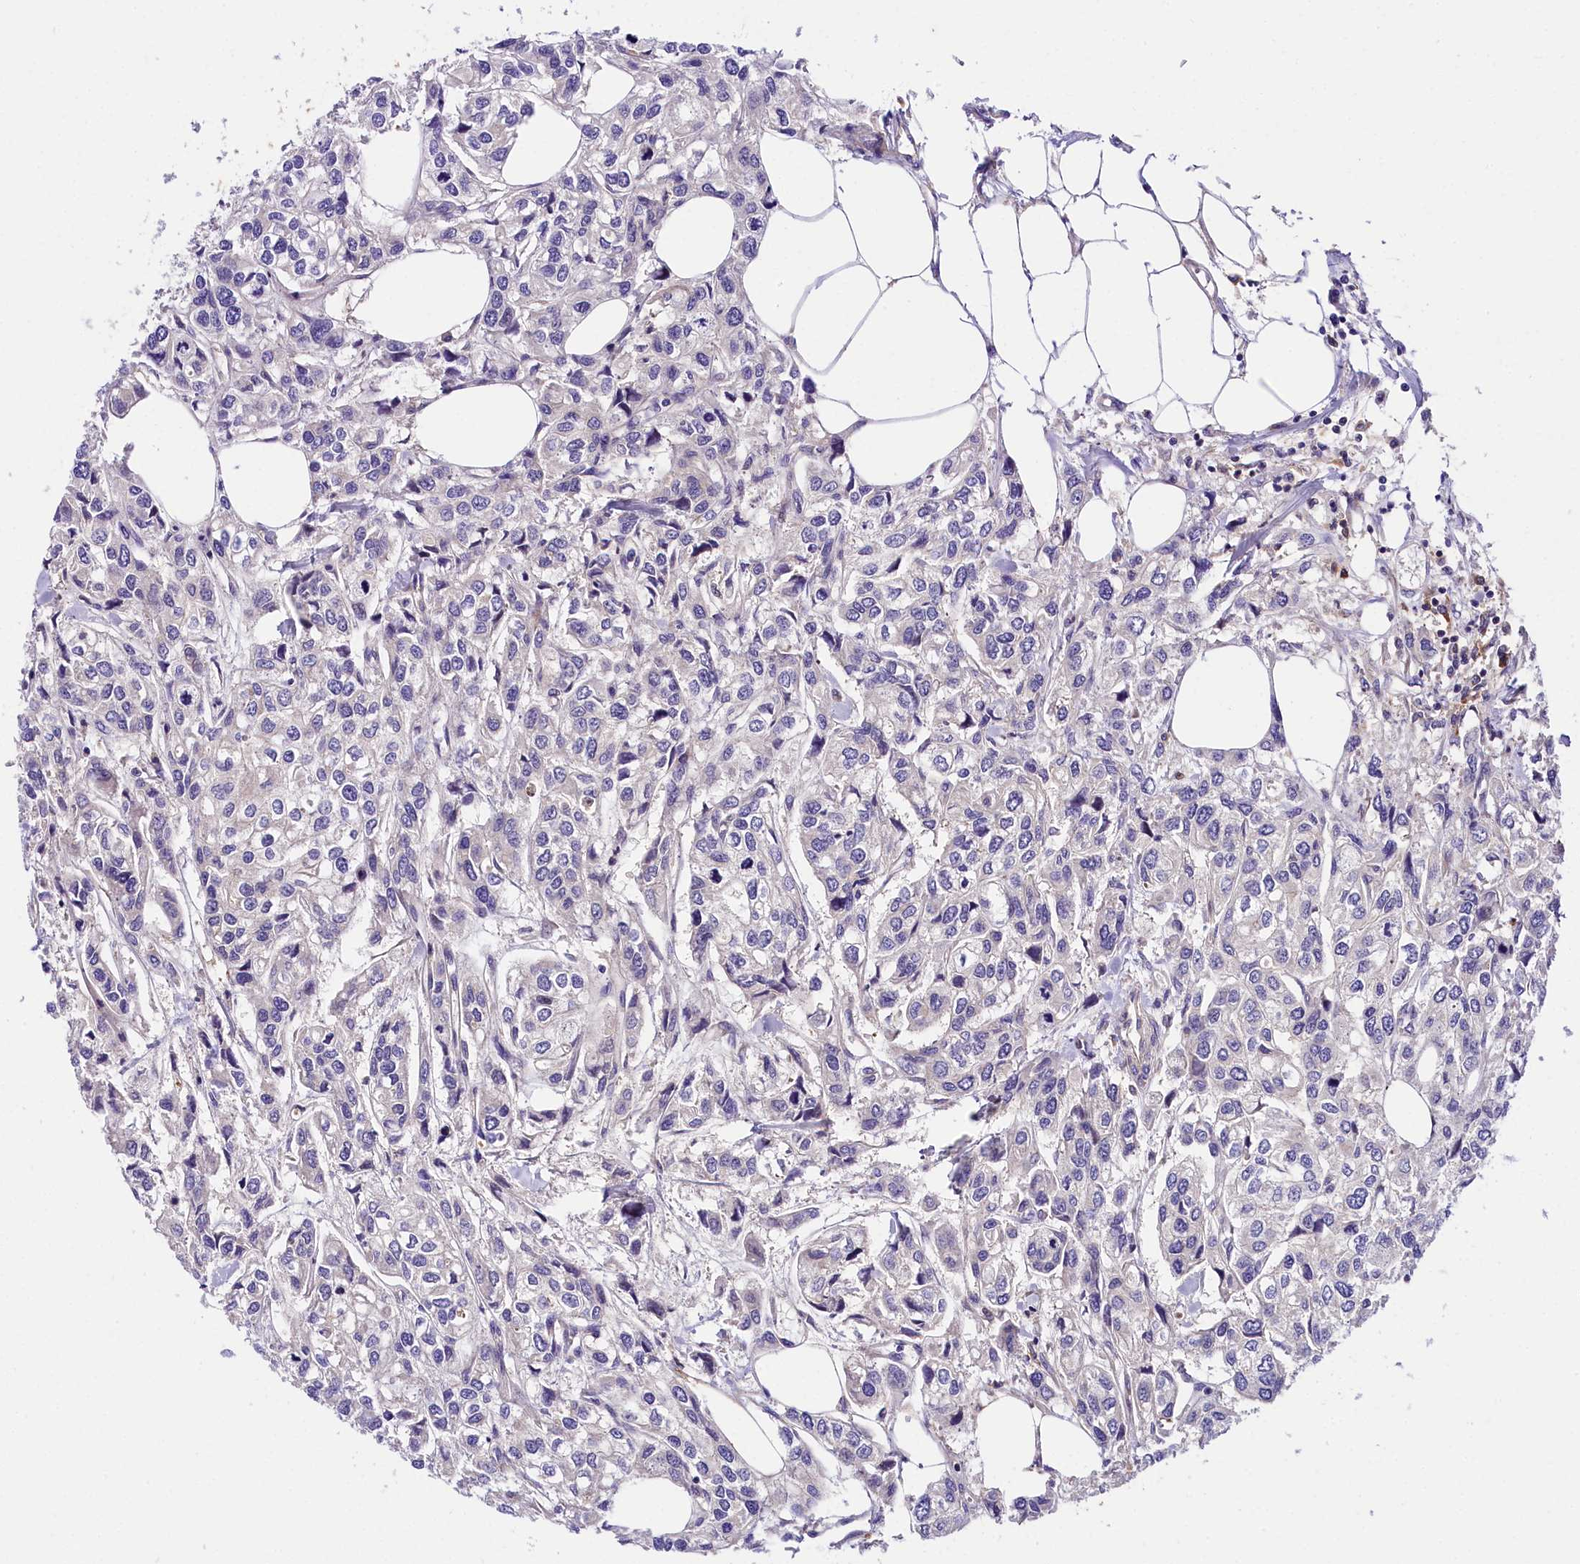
{"staining": {"intensity": "negative", "quantity": "none", "location": "none"}, "tissue": "urothelial cancer", "cell_type": "Tumor cells", "image_type": "cancer", "snomed": [{"axis": "morphology", "description": "Urothelial carcinoma, High grade"}, {"axis": "topography", "description": "Urinary bladder"}], "caption": "High-grade urothelial carcinoma was stained to show a protein in brown. There is no significant expression in tumor cells.", "gene": "ARMC6", "patient": {"sex": "male", "age": 67}}